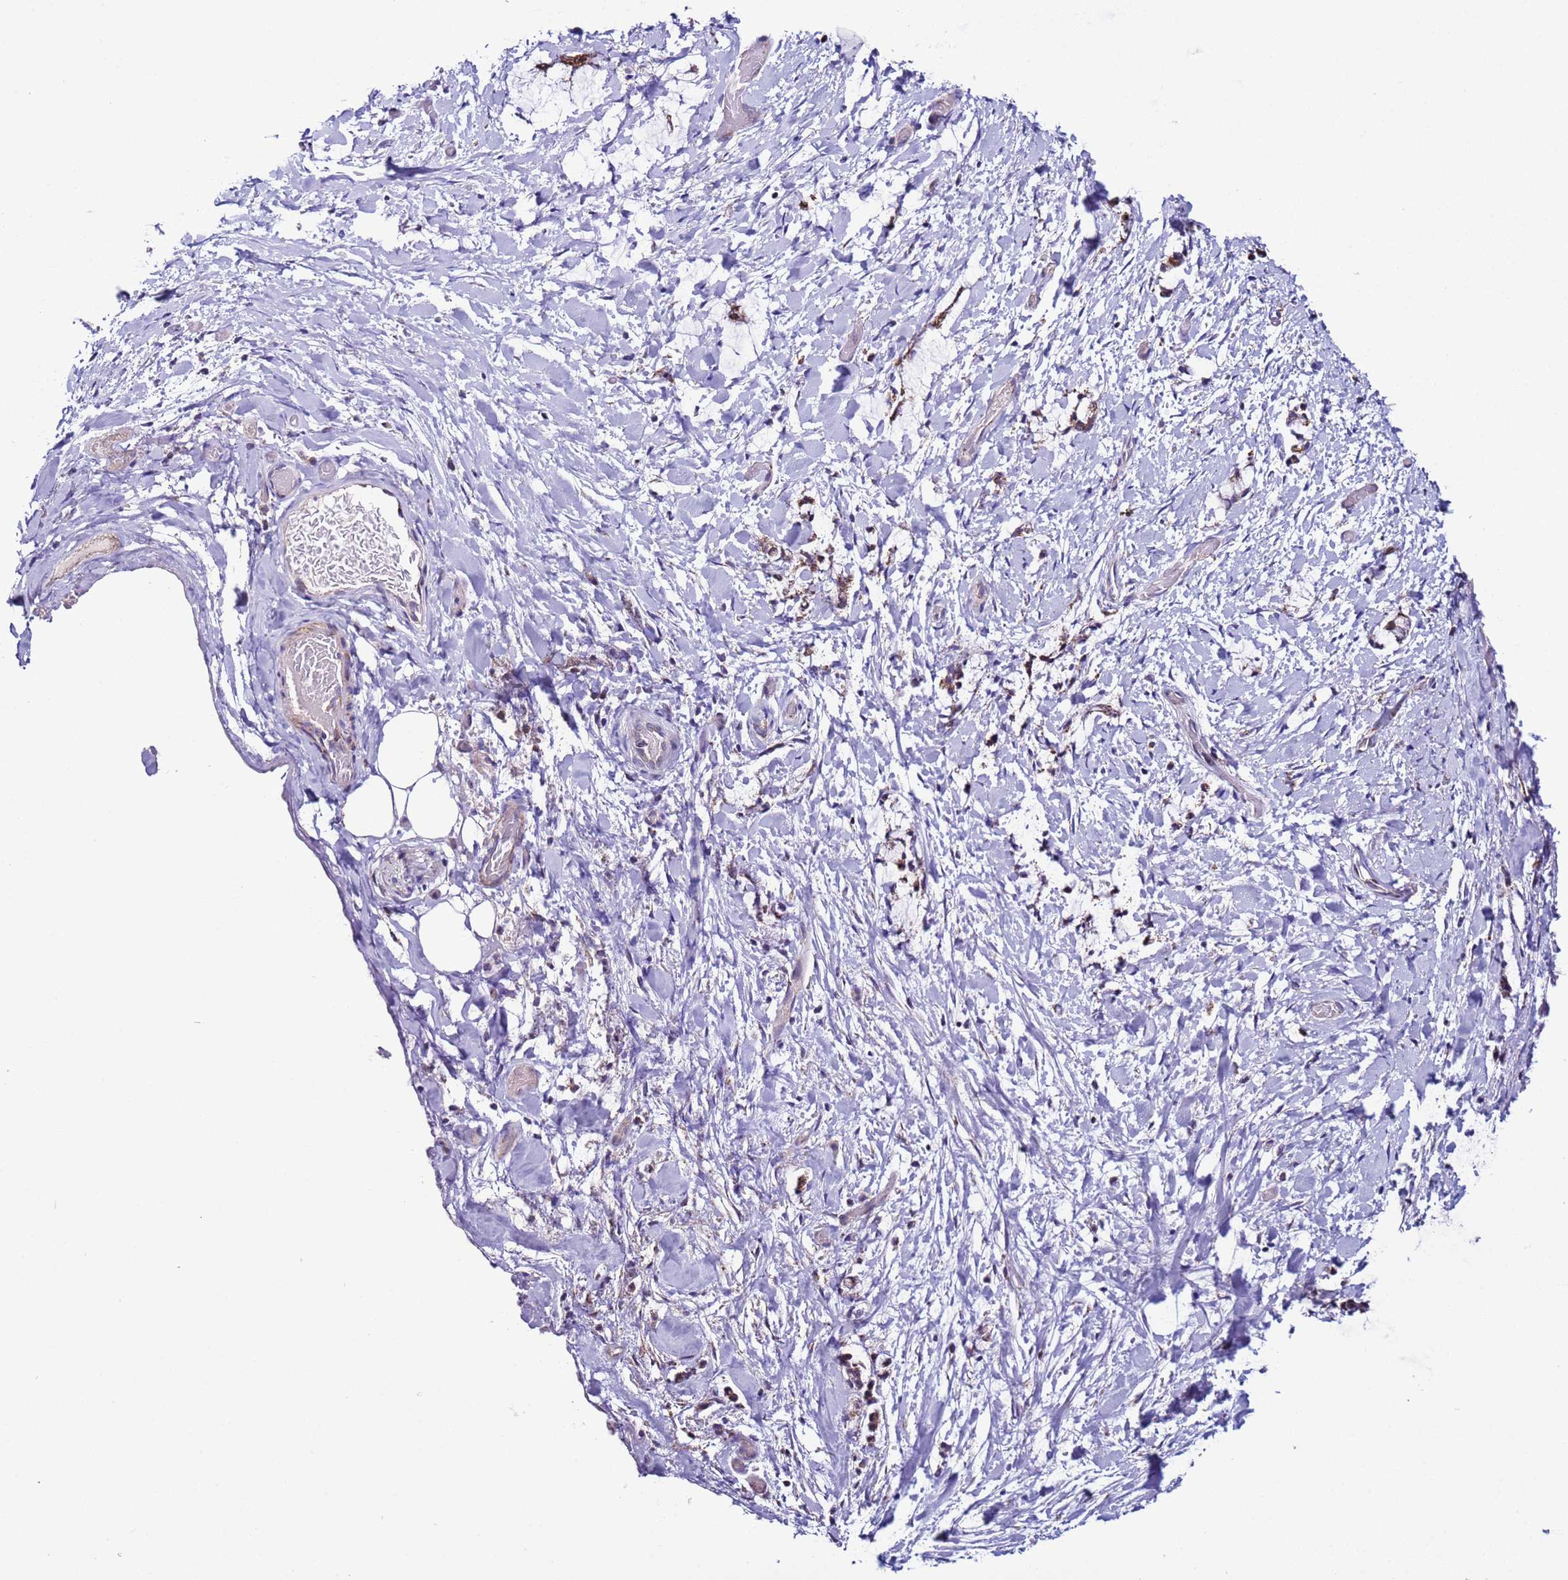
{"staining": {"intensity": "weak", "quantity": "<25%", "location": "cytoplasmic/membranous"}, "tissue": "smooth muscle", "cell_type": "Smooth muscle cells", "image_type": "normal", "snomed": [{"axis": "morphology", "description": "Normal tissue, NOS"}, {"axis": "morphology", "description": "Adenocarcinoma, NOS"}, {"axis": "topography", "description": "Colon"}, {"axis": "topography", "description": "Peripheral nerve tissue"}], "caption": "Immunohistochemistry (IHC) micrograph of unremarkable smooth muscle: smooth muscle stained with DAB (3,3'-diaminobenzidine) reveals no significant protein staining in smooth muscle cells. (DAB (3,3'-diaminobenzidine) immunohistochemistry (IHC) with hematoxylin counter stain).", "gene": "UEVLD", "patient": {"sex": "male", "age": 14}}